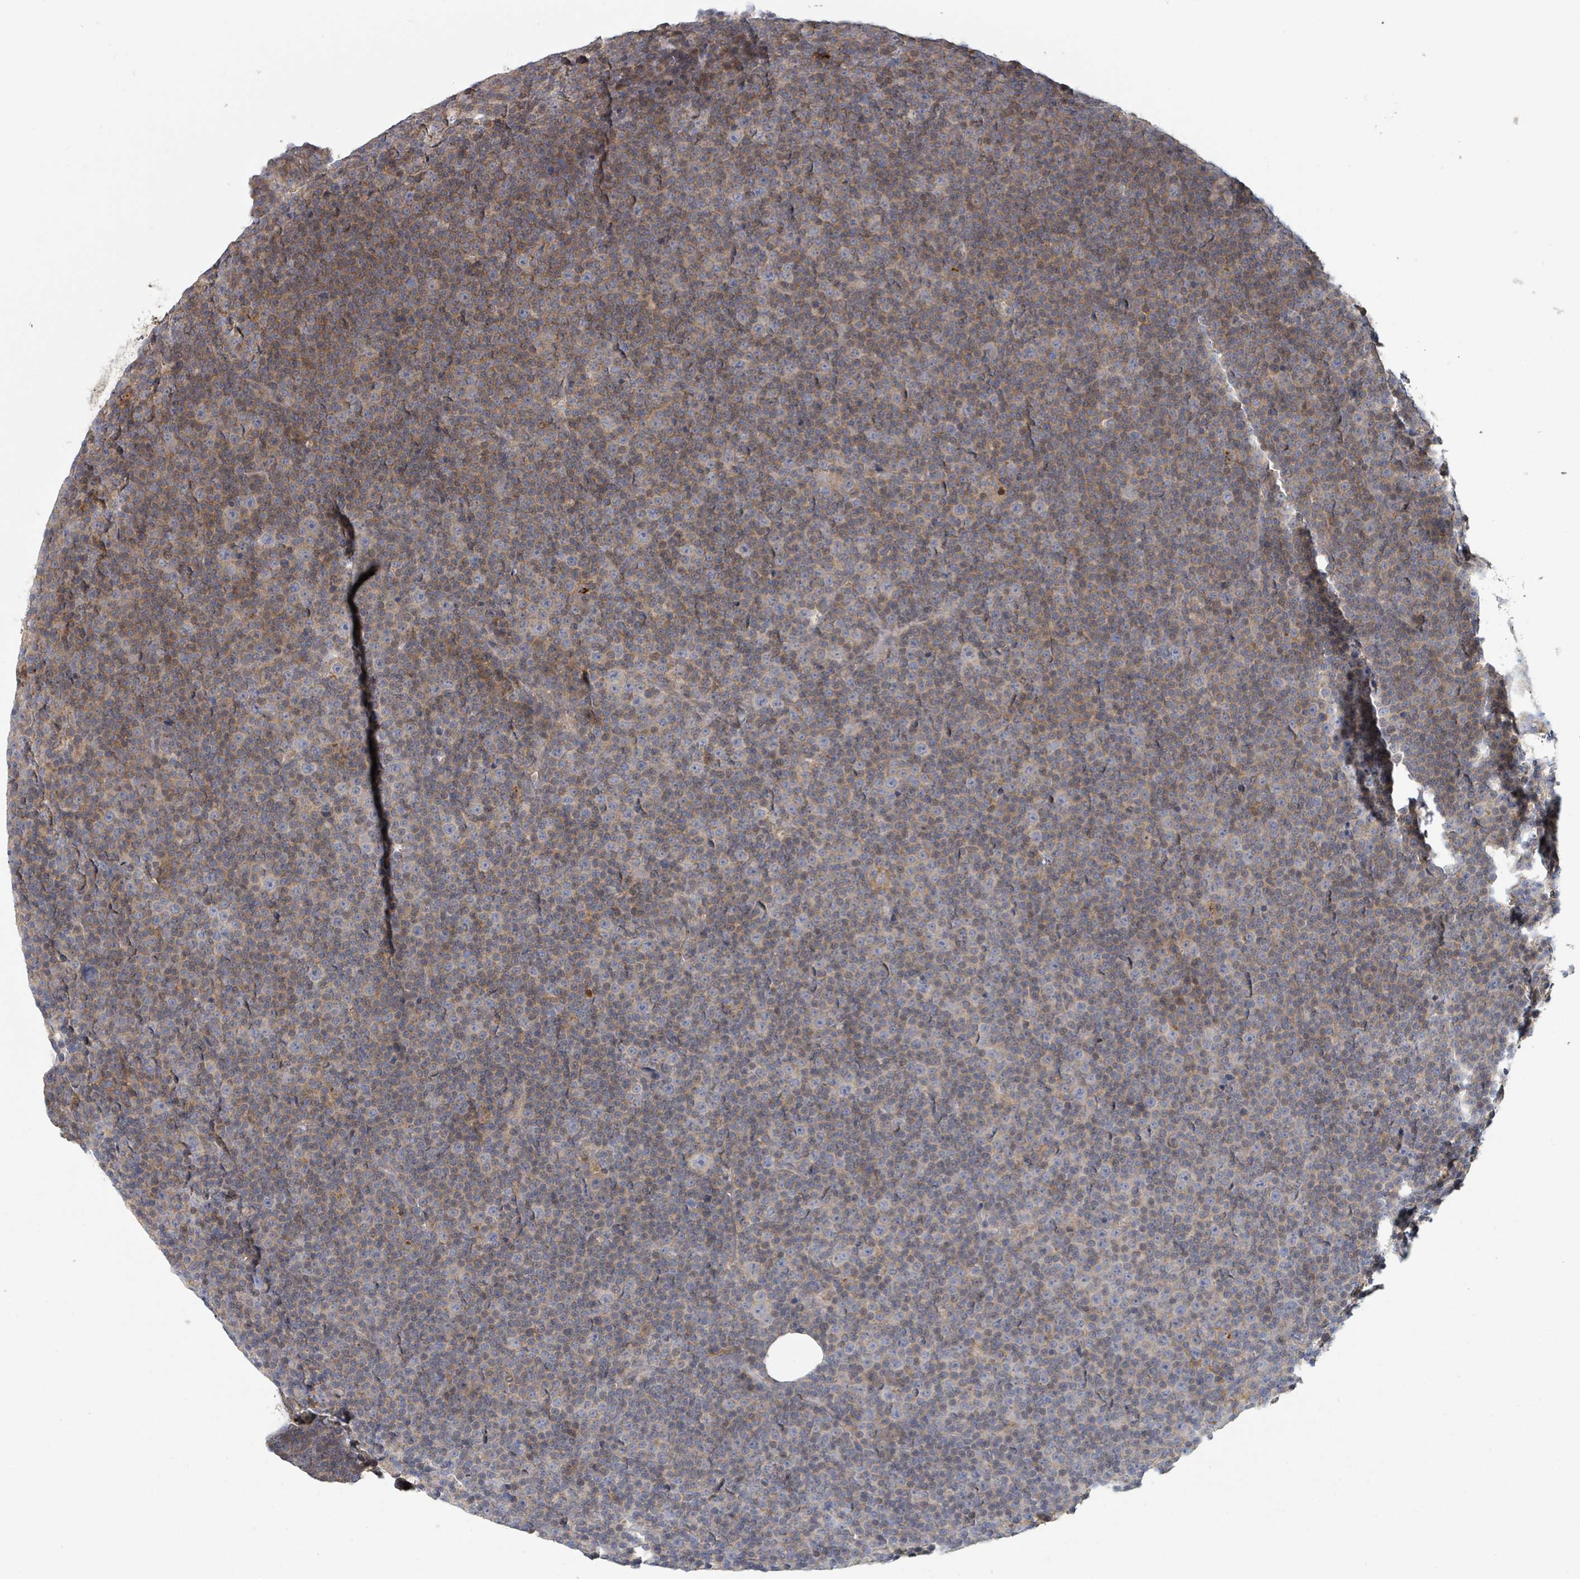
{"staining": {"intensity": "weak", "quantity": "<25%", "location": "cytoplasmic/membranous"}, "tissue": "lymphoma", "cell_type": "Tumor cells", "image_type": "cancer", "snomed": [{"axis": "morphology", "description": "Malignant lymphoma, non-Hodgkin's type, Low grade"}, {"axis": "topography", "description": "Lymph node"}], "caption": "The photomicrograph demonstrates no significant staining in tumor cells of lymphoma.", "gene": "GABBR1", "patient": {"sex": "female", "age": 67}}